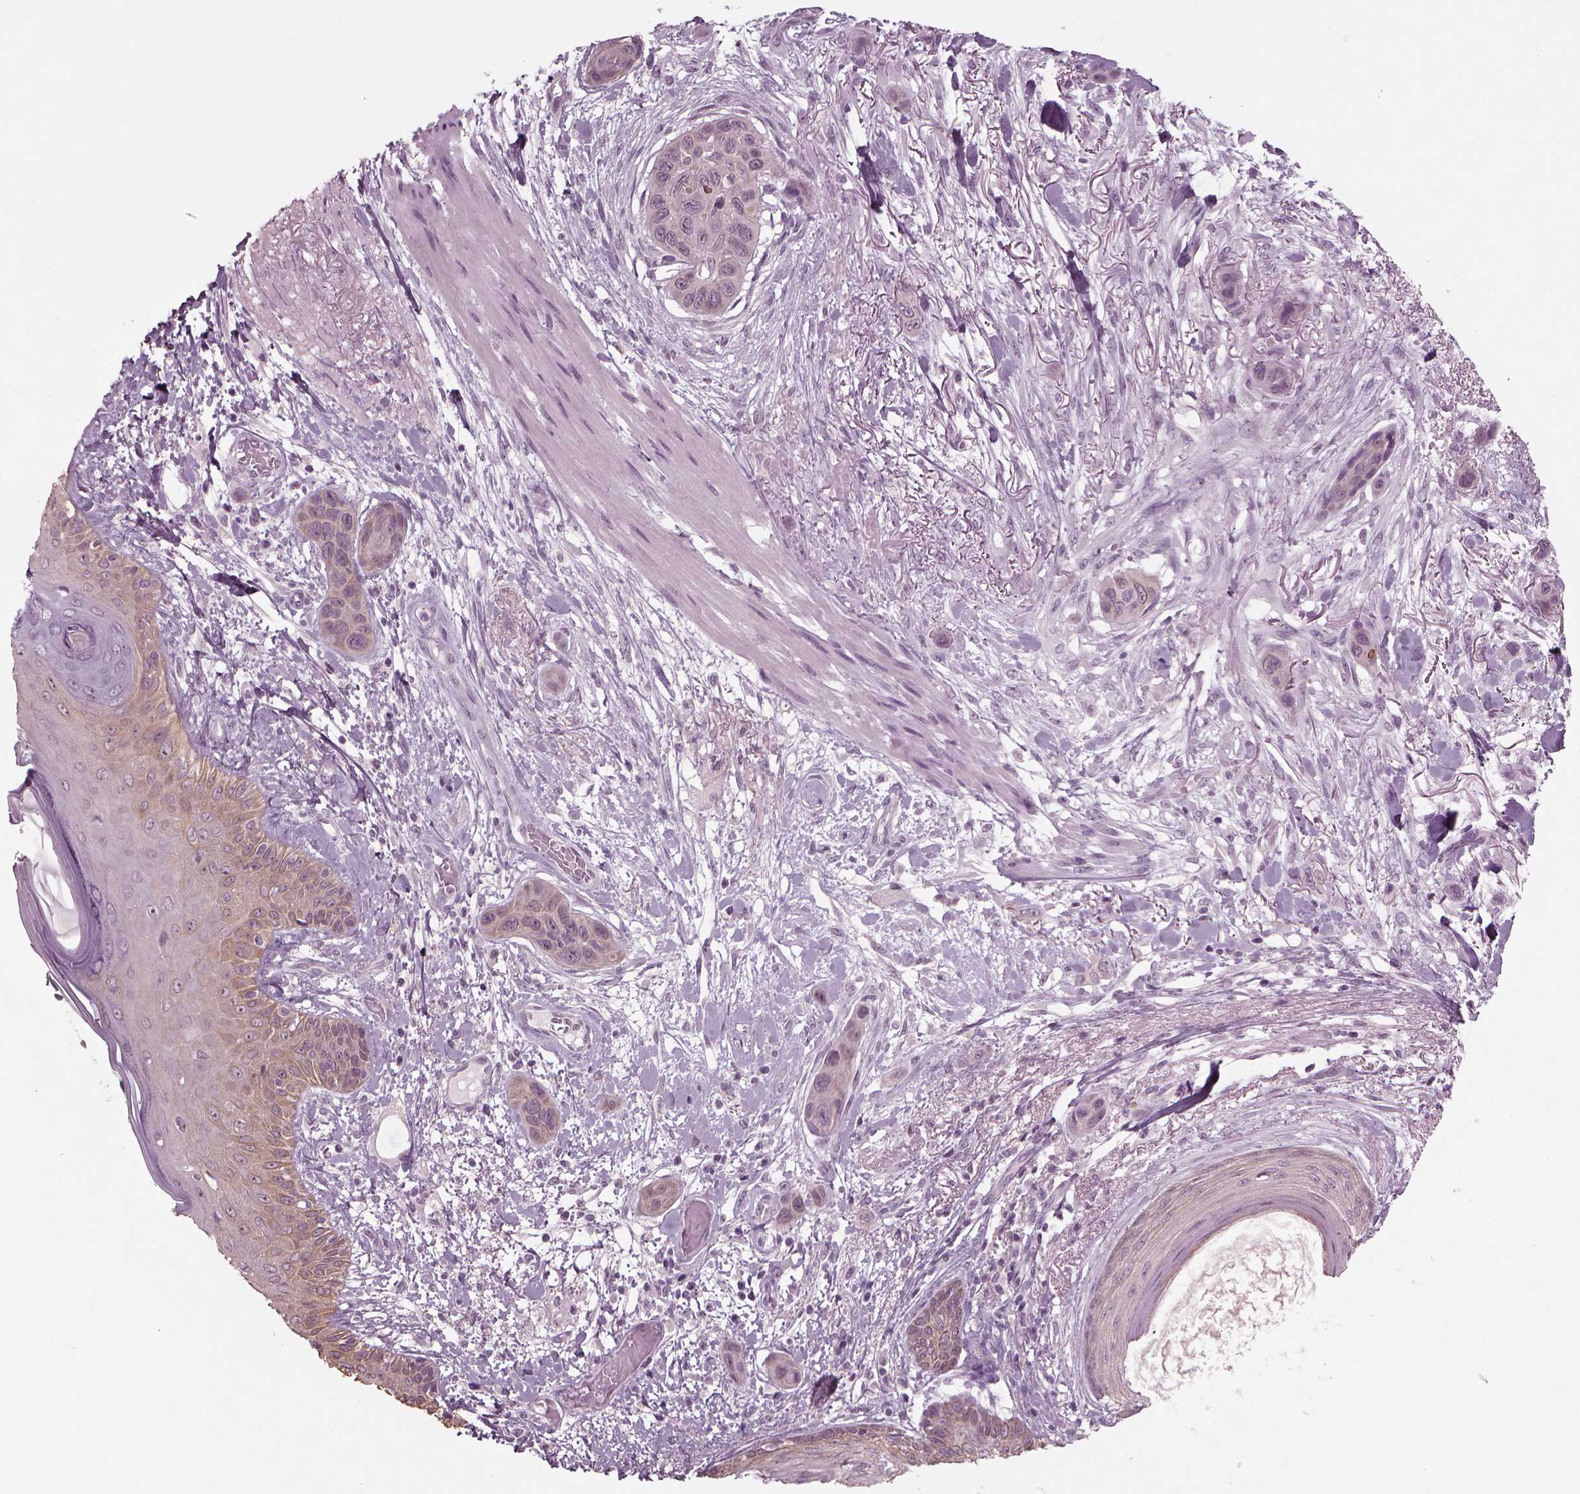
{"staining": {"intensity": "negative", "quantity": "none", "location": "none"}, "tissue": "skin cancer", "cell_type": "Tumor cells", "image_type": "cancer", "snomed": [{"axis": "morphology", "description": "Squamous cell carcinoma, NOS"}, {"axis": "topography", "description": "Skin"}], "caption": "An IHC image of skin squamous cell carcinoma is shown. There is no staining in tumor cells of skin squamous cell carcinoma.", "gene": "MGAT4D", "patient": {"sex": "male", "age": 79}}